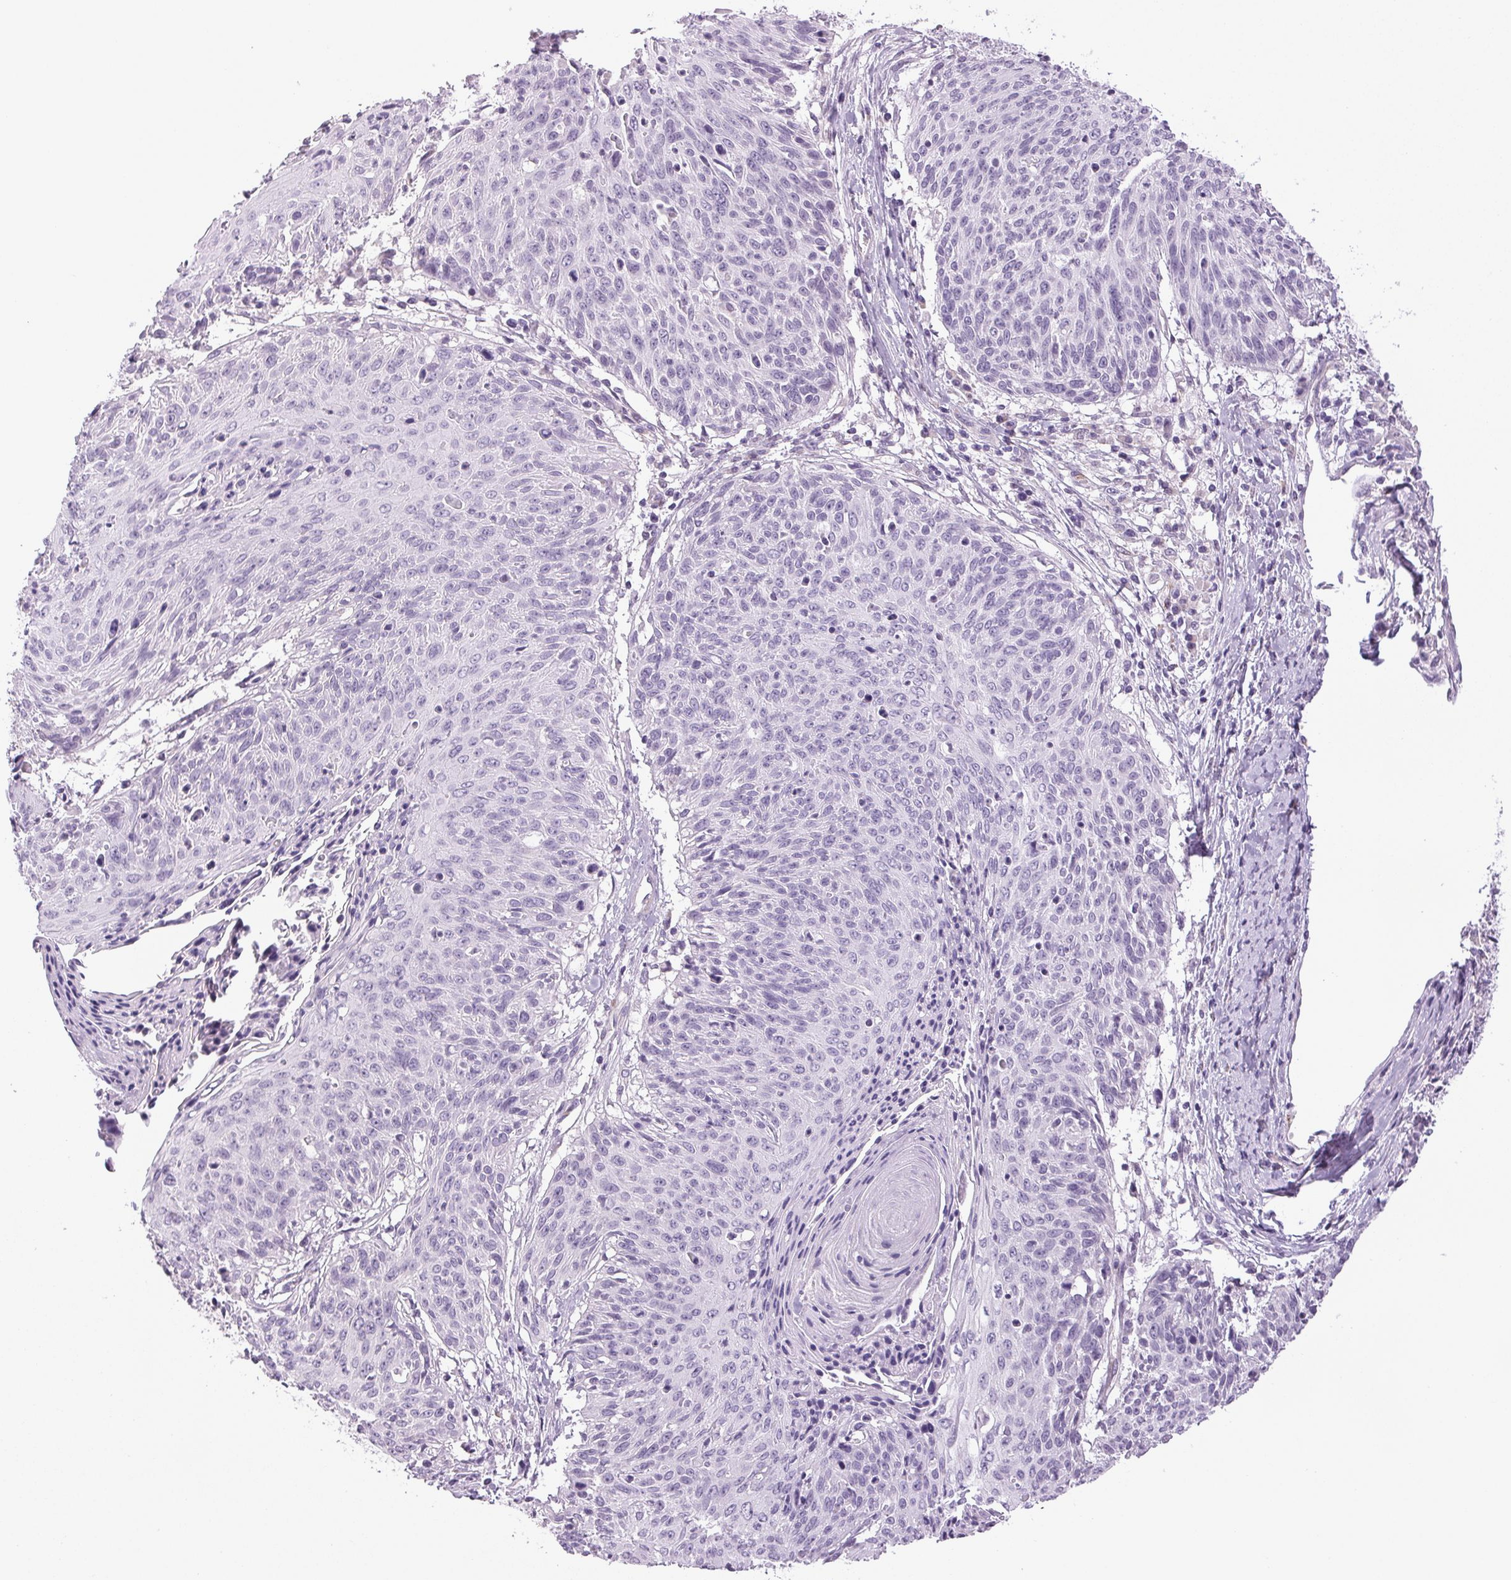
{"staining": {"intensity": "negative", "quantity": "none", "location": "none"}, "tissue": "cervical cancer", "cell_type": "Tumor cells", "image_type": "cancer", "snomed": [{"axis": "morphology", "description": "Squamous cell carcinoma, NOS"}, {"axis": "topography", "description": "Cervix"}], "caption": "An image of cervical squamous cell carcinoma stained for a protein shows no brown staining in tumor cells.", "gene": "DNAJC6", "patient": {"sex": "female", "age": 45}}